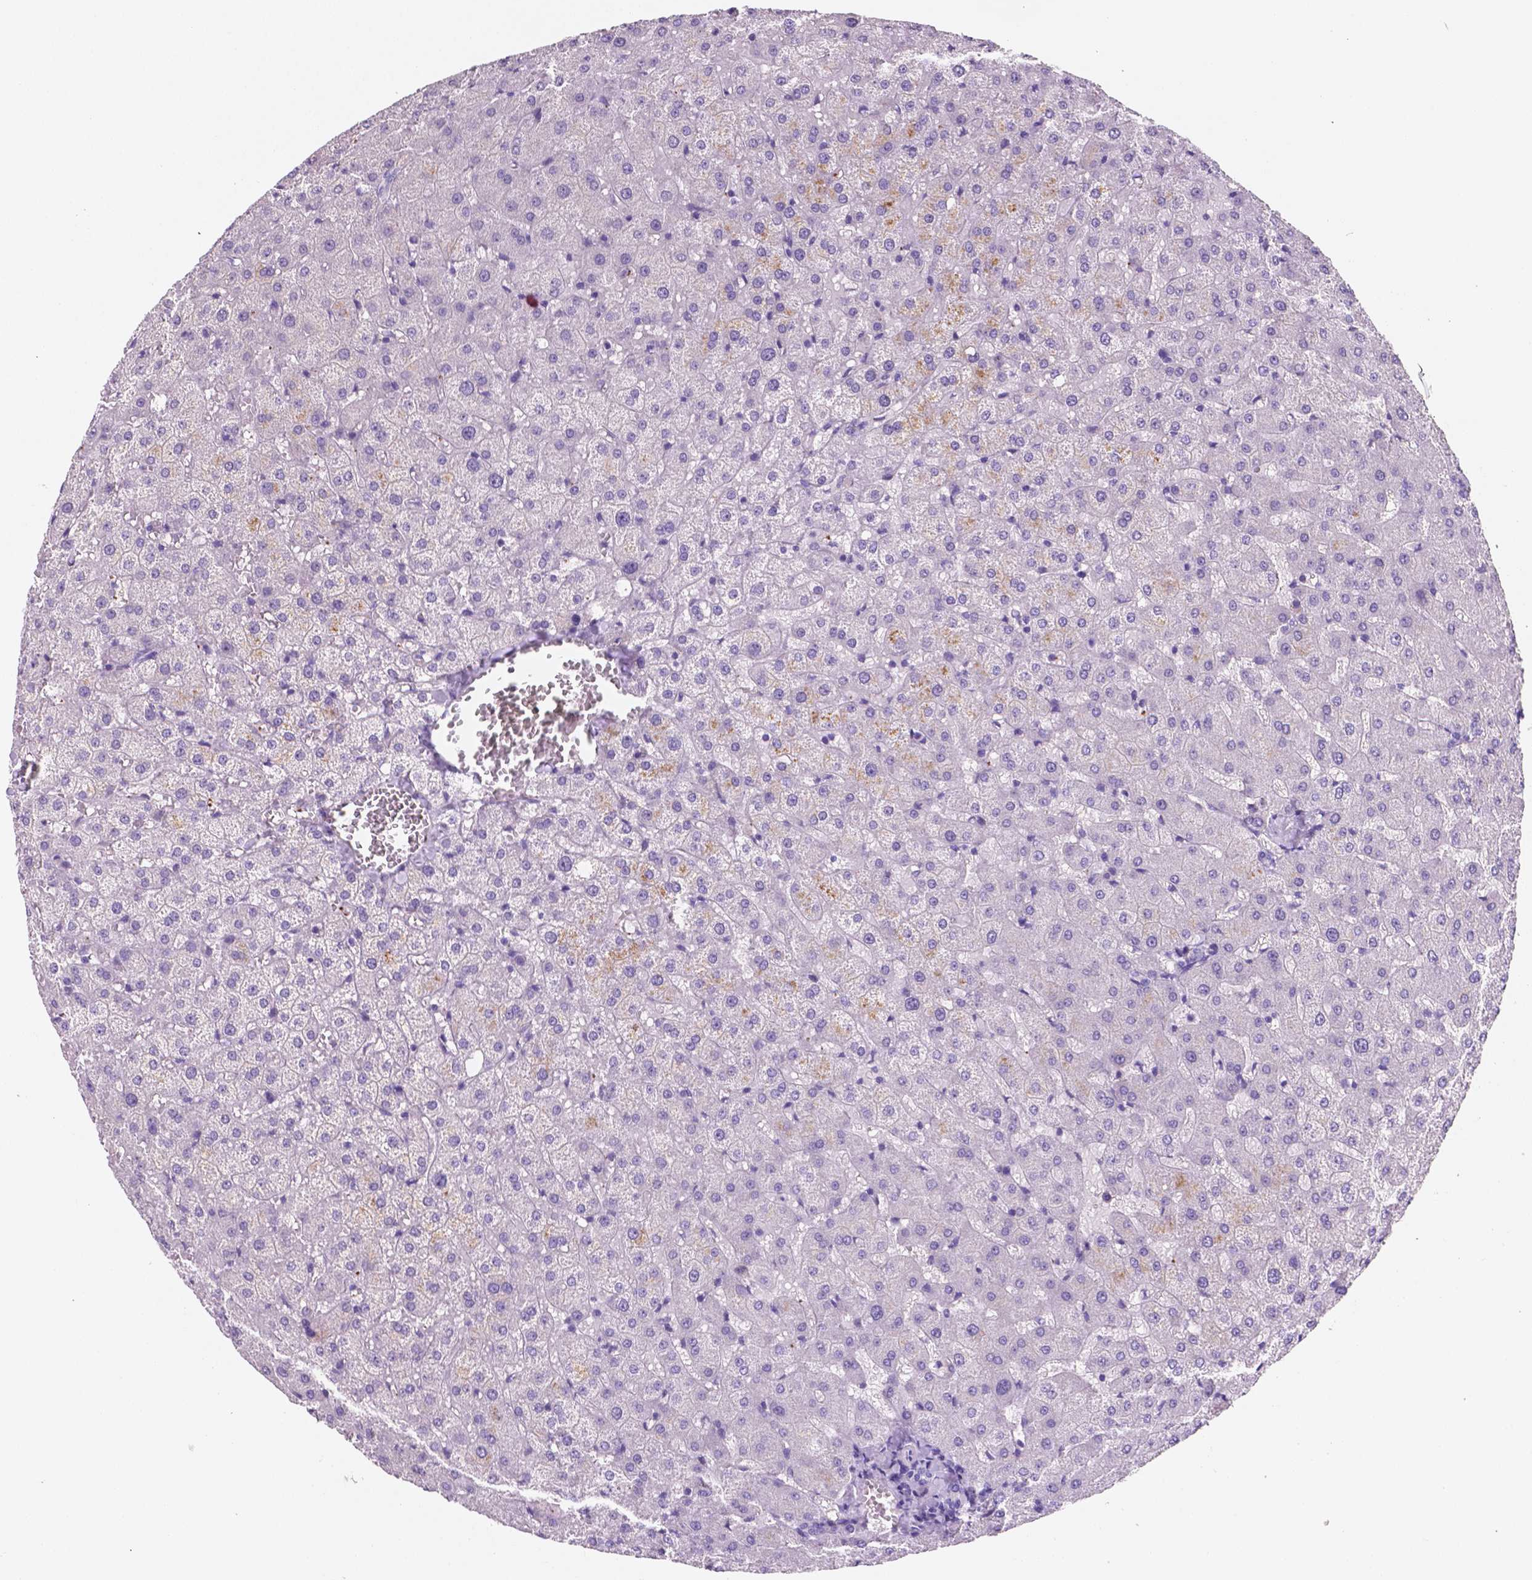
{"staining": {"intensity": "negative", "quantity": "none", "location": "none"}, "tissue": "liver", "cell_type": "Cholangiocytes", "image_type": "normal", "snomed": [{"axis": "morphology", "description": "Normal tissue, NOS"}, {"axis": "topography", "description": "Liver"}], "caption": "Immunohistochemical staining of benign liver exhibits no significant expression in cholangiocytes. The staining is performed using DAB (3,3'-diaminobenzidine) brown chromogen with nuclei counter-stained in using hematoxylin.", "gene": "EBLN2", "patient": {"sex": "female", "age": 50}}